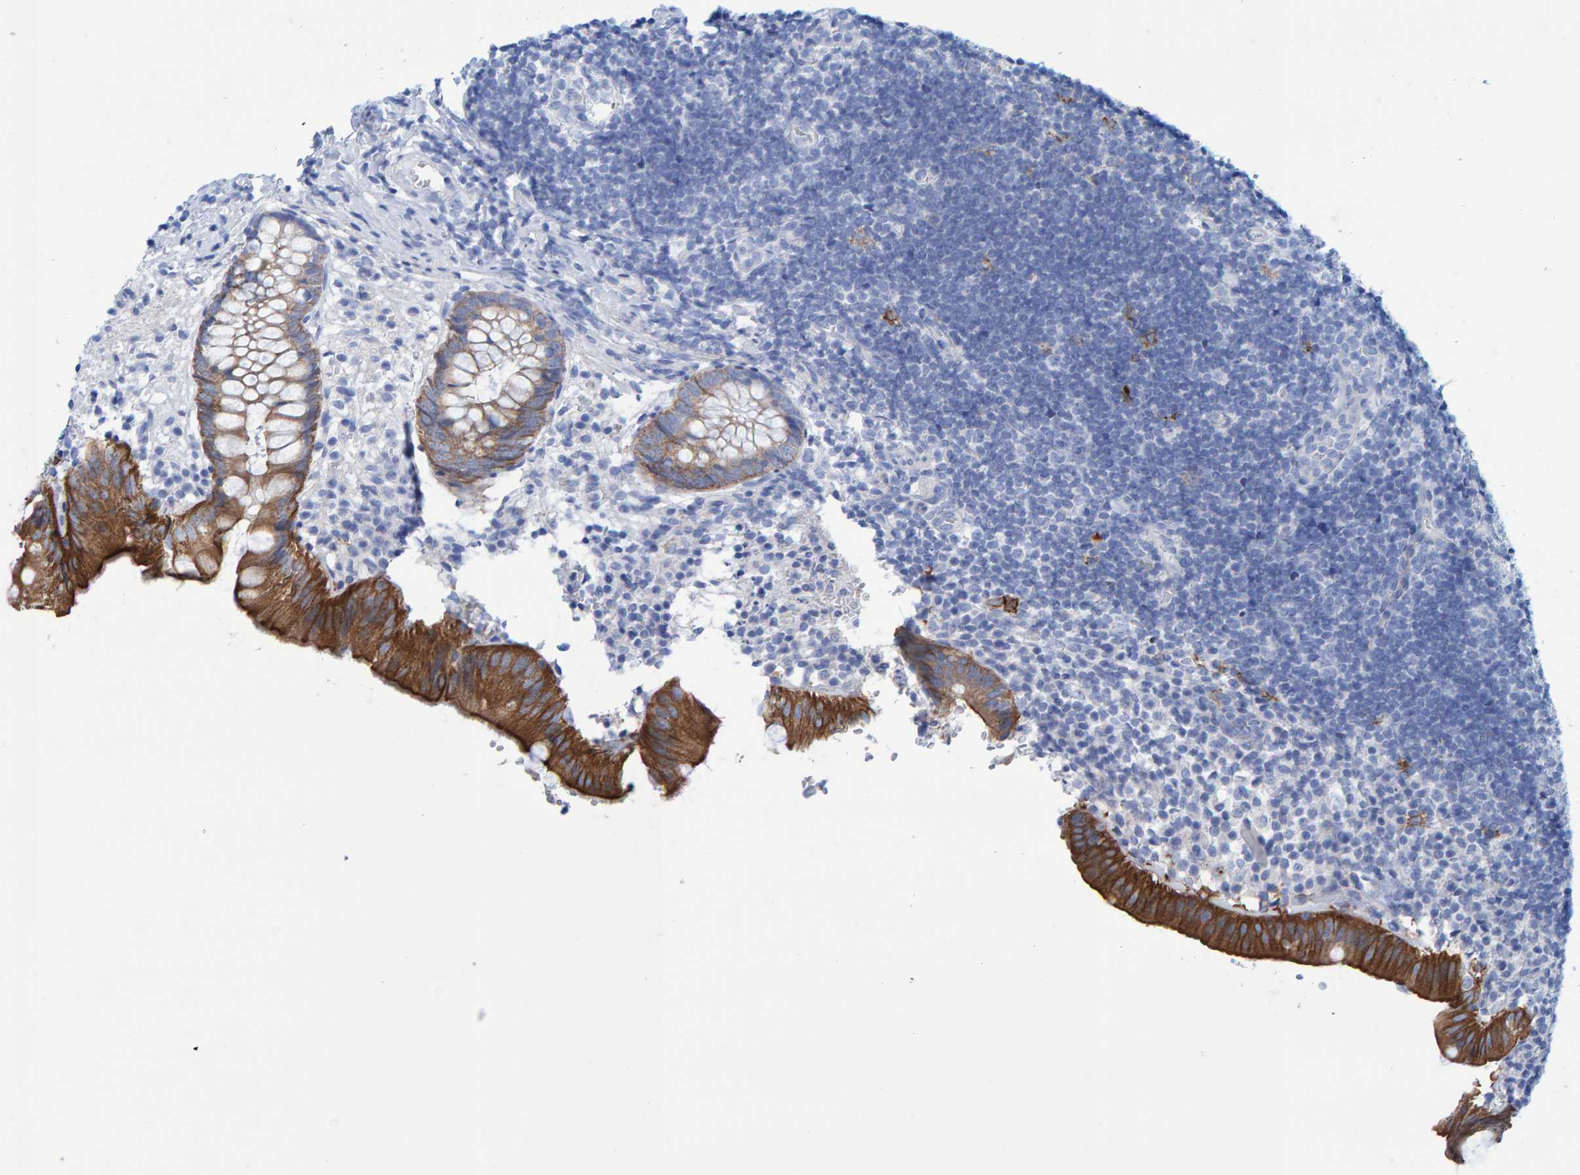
{"staining": {"intensity": "strong", "quantity": ">75%", "location": "cytoplasmic/membranous"}, "tissue": "appendix", "cell_type": "Glandular cells", "image_type": "normal", "snomed": [{"axis": "morphology", "description": "Normal tissue, NOS"}, {"axis": "topography", "description": "Appendix"}], "caption": "Immunohistochemical staining of normal human appendix shows >75% levels of strong cytoplasmic/membranous protein staining in about >75% of glandular cells.", "gene": "JAKMIP3", "patient": {"sex": "male", "age": 8}}